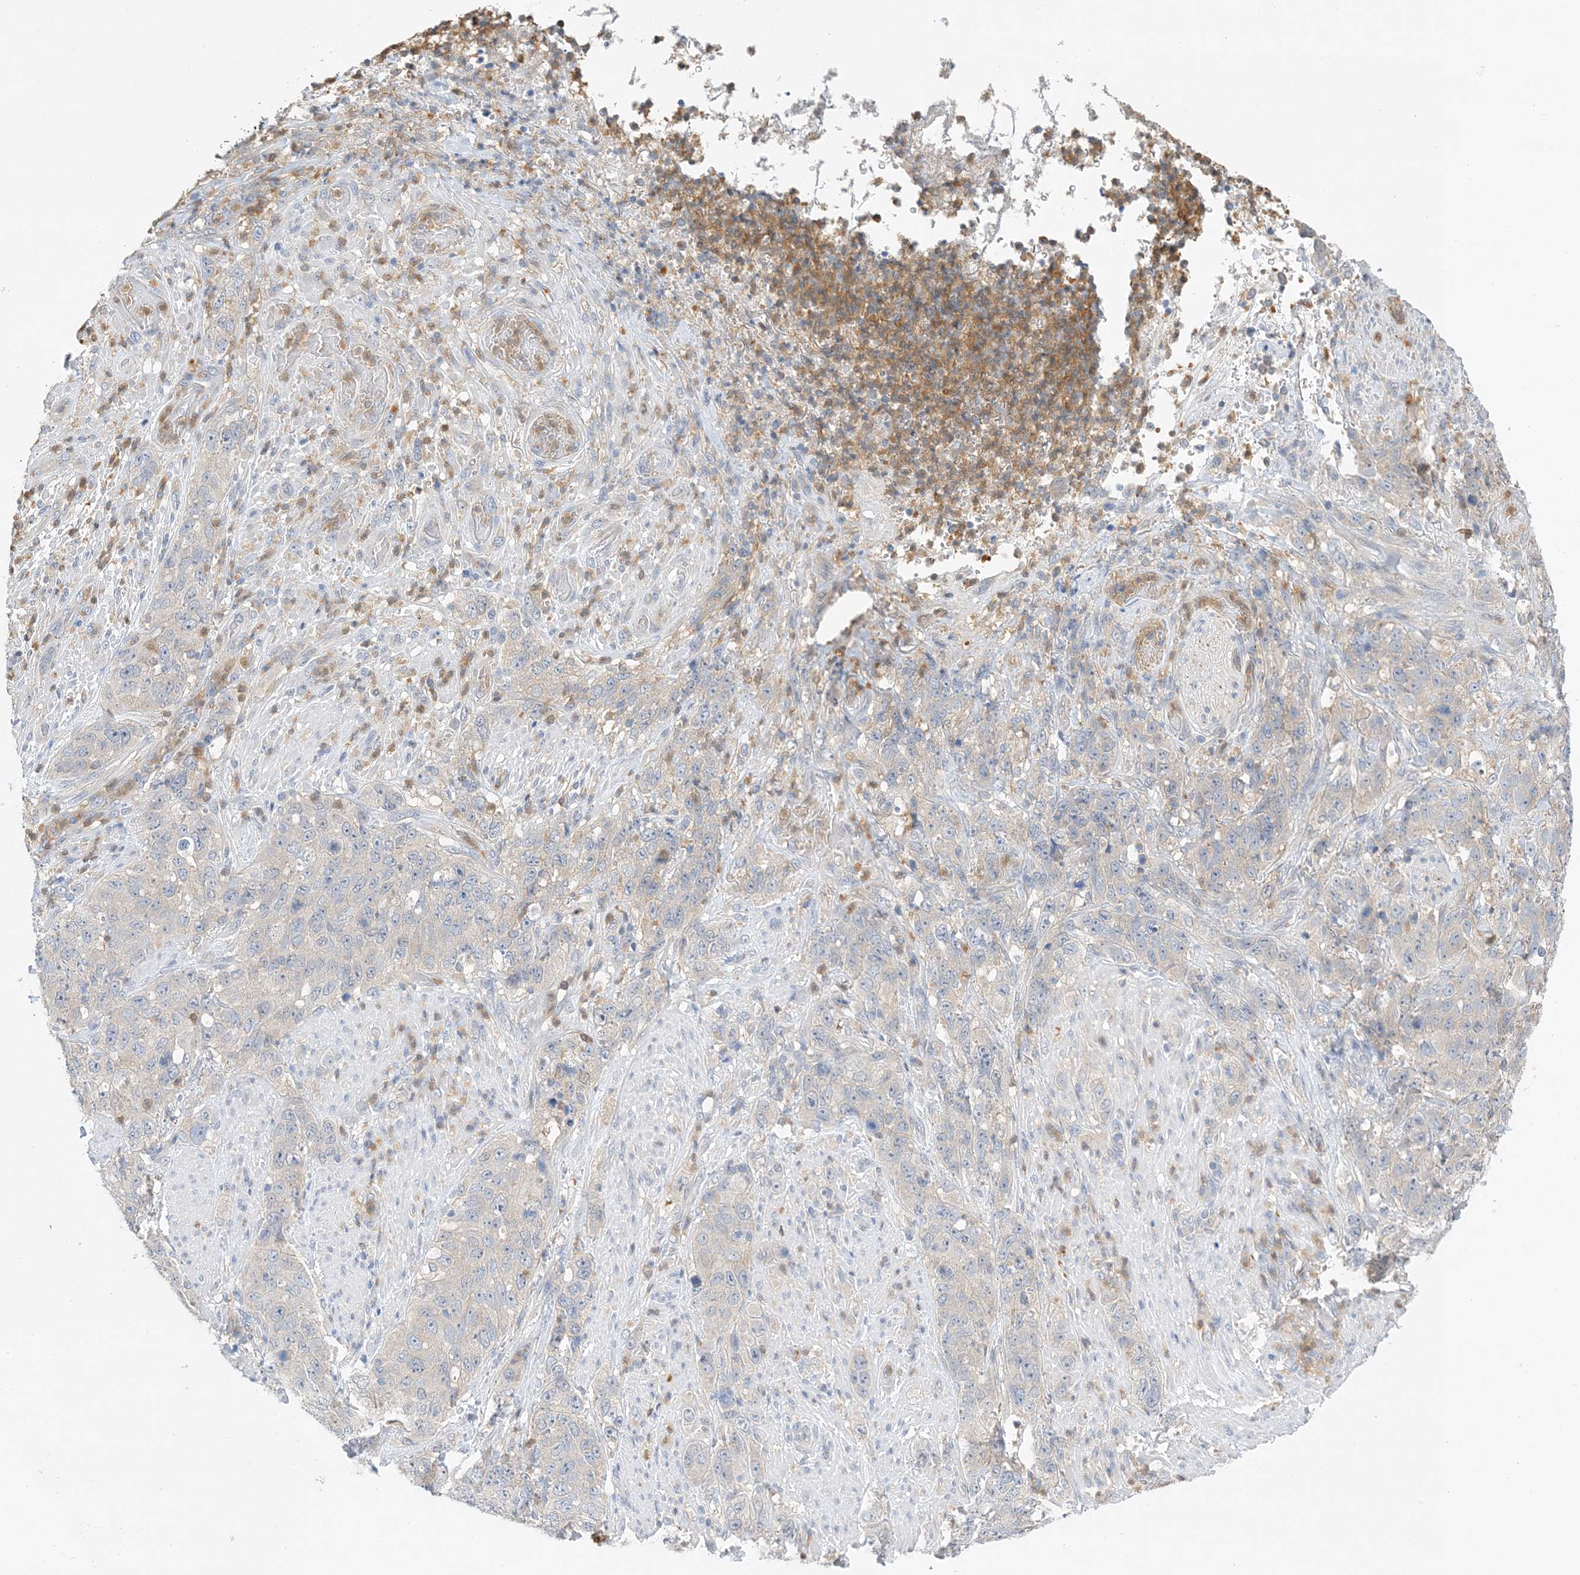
{"staining": {"intensity": "negative", "quantity": "none", "location": "none"}, "tissue": "stomach cancer", "cell_type": "Tumor cells", "image_type": "cancer", "snomed": [{"axis": "morphology", "description": "Adenocarcinoma, NOS"}, {"axis": "topography", "description": "Stomach"}], "caption": "The histopathology image displays no significant positivity in tumor cells of stomach cancer (adenocarcinoma).", "gene": "KIFBP", "patient": {"sex": "male", "age": 48}}